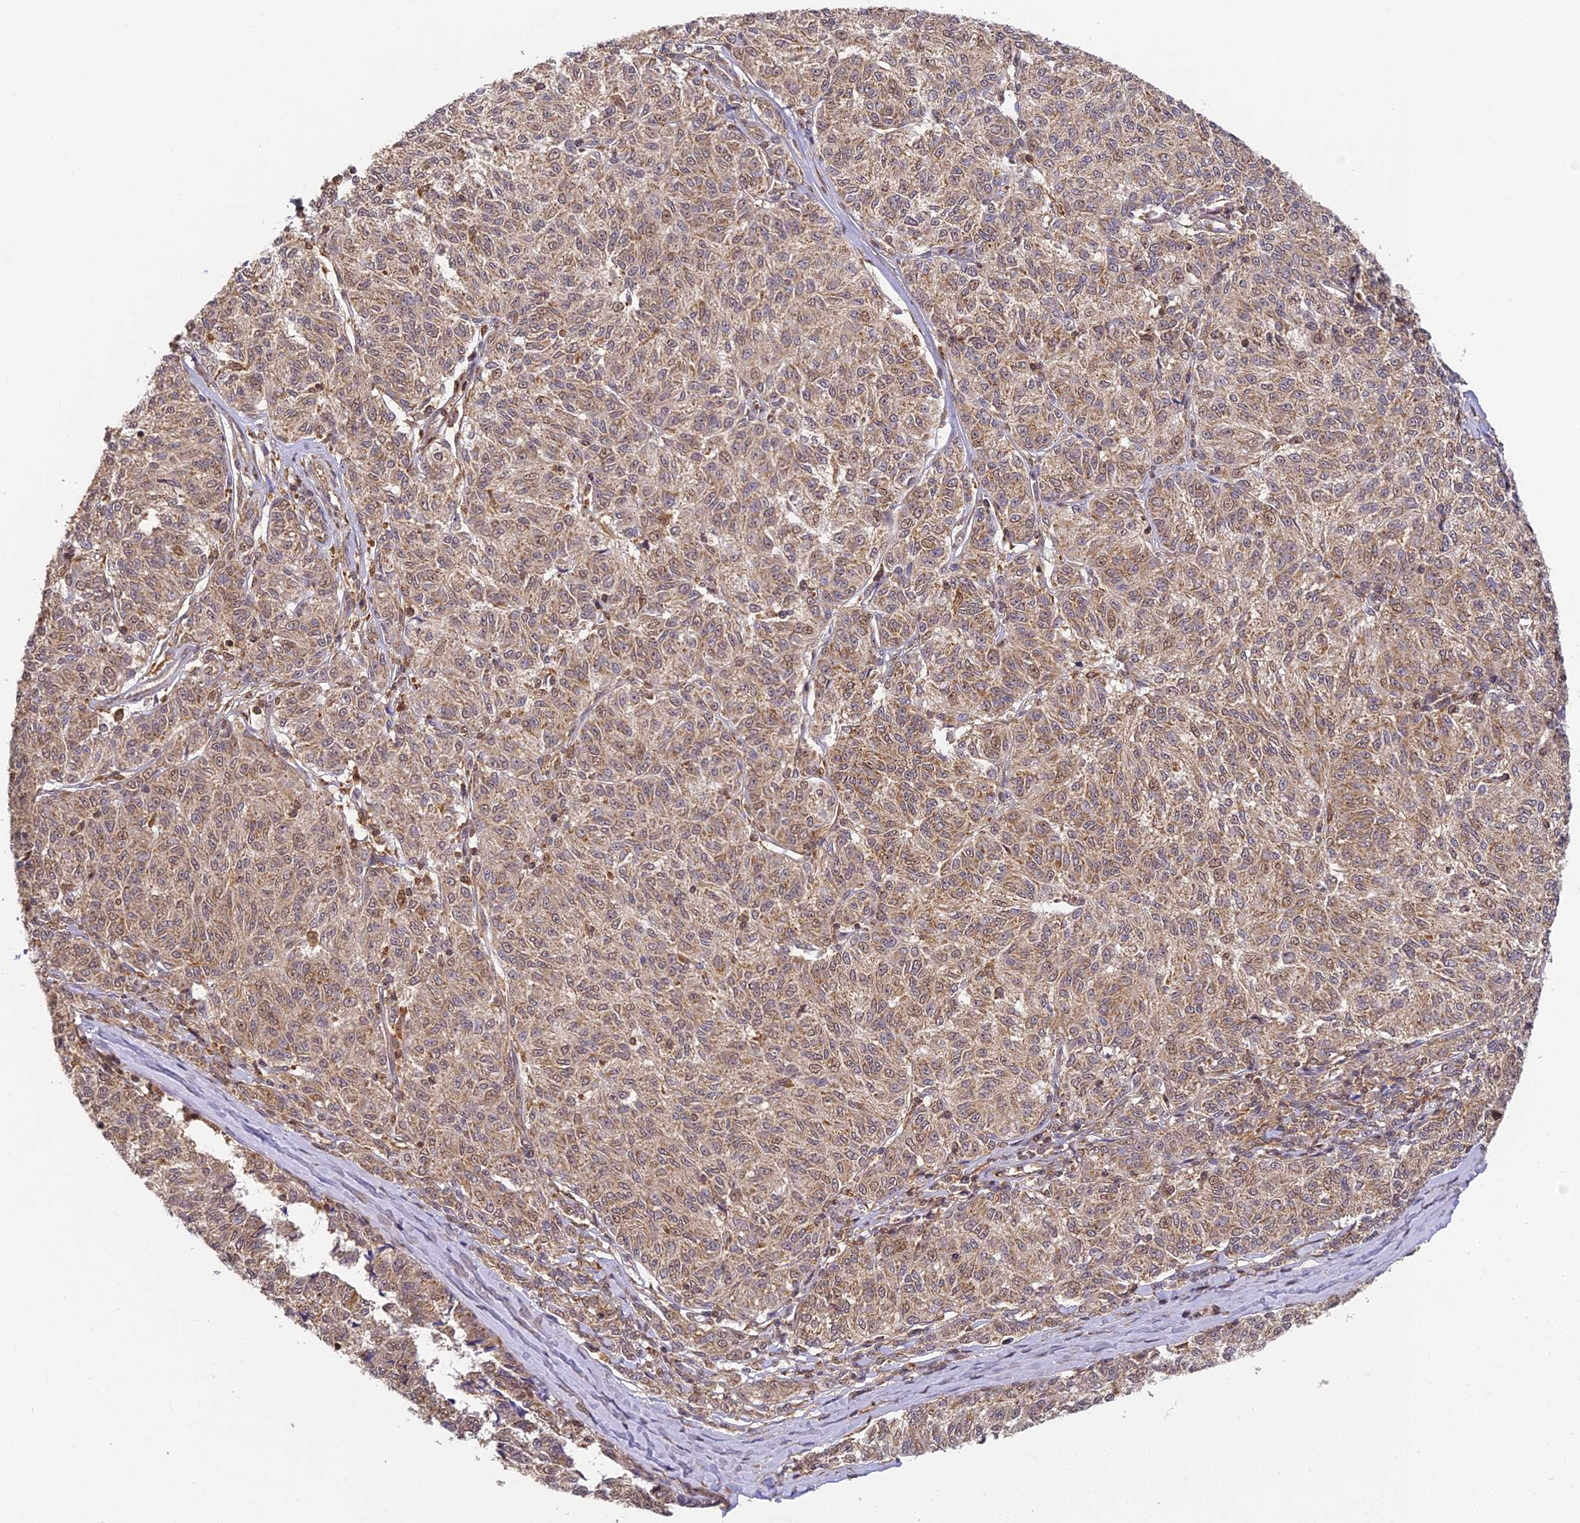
{"staining": {"intensity": "moderate", "quantity": ">75%", "location": "cytoplasmic/membranous"}, "tissue": "melanoma", "cell_type": "Tumor cells", "image_type": "cancer", "snomed": [{"axis": "morphology", "description": "Malignant melanoma, NOS"}, {"axis": "topography", "description": "Skin"}], "caption": "Immunohistochemistry (IHC) micrograph of neoplastic tissue: malignant melanoma stained using immunohistochemistry displays medium levels of moderate protein expression localized specifically in the cytoplasmic/membranous of tumor cells, appearing as a cytoplasmic/membranous brown color.", "gene": "ZNF443", "patient": {"sex": "female", "age": 72}}